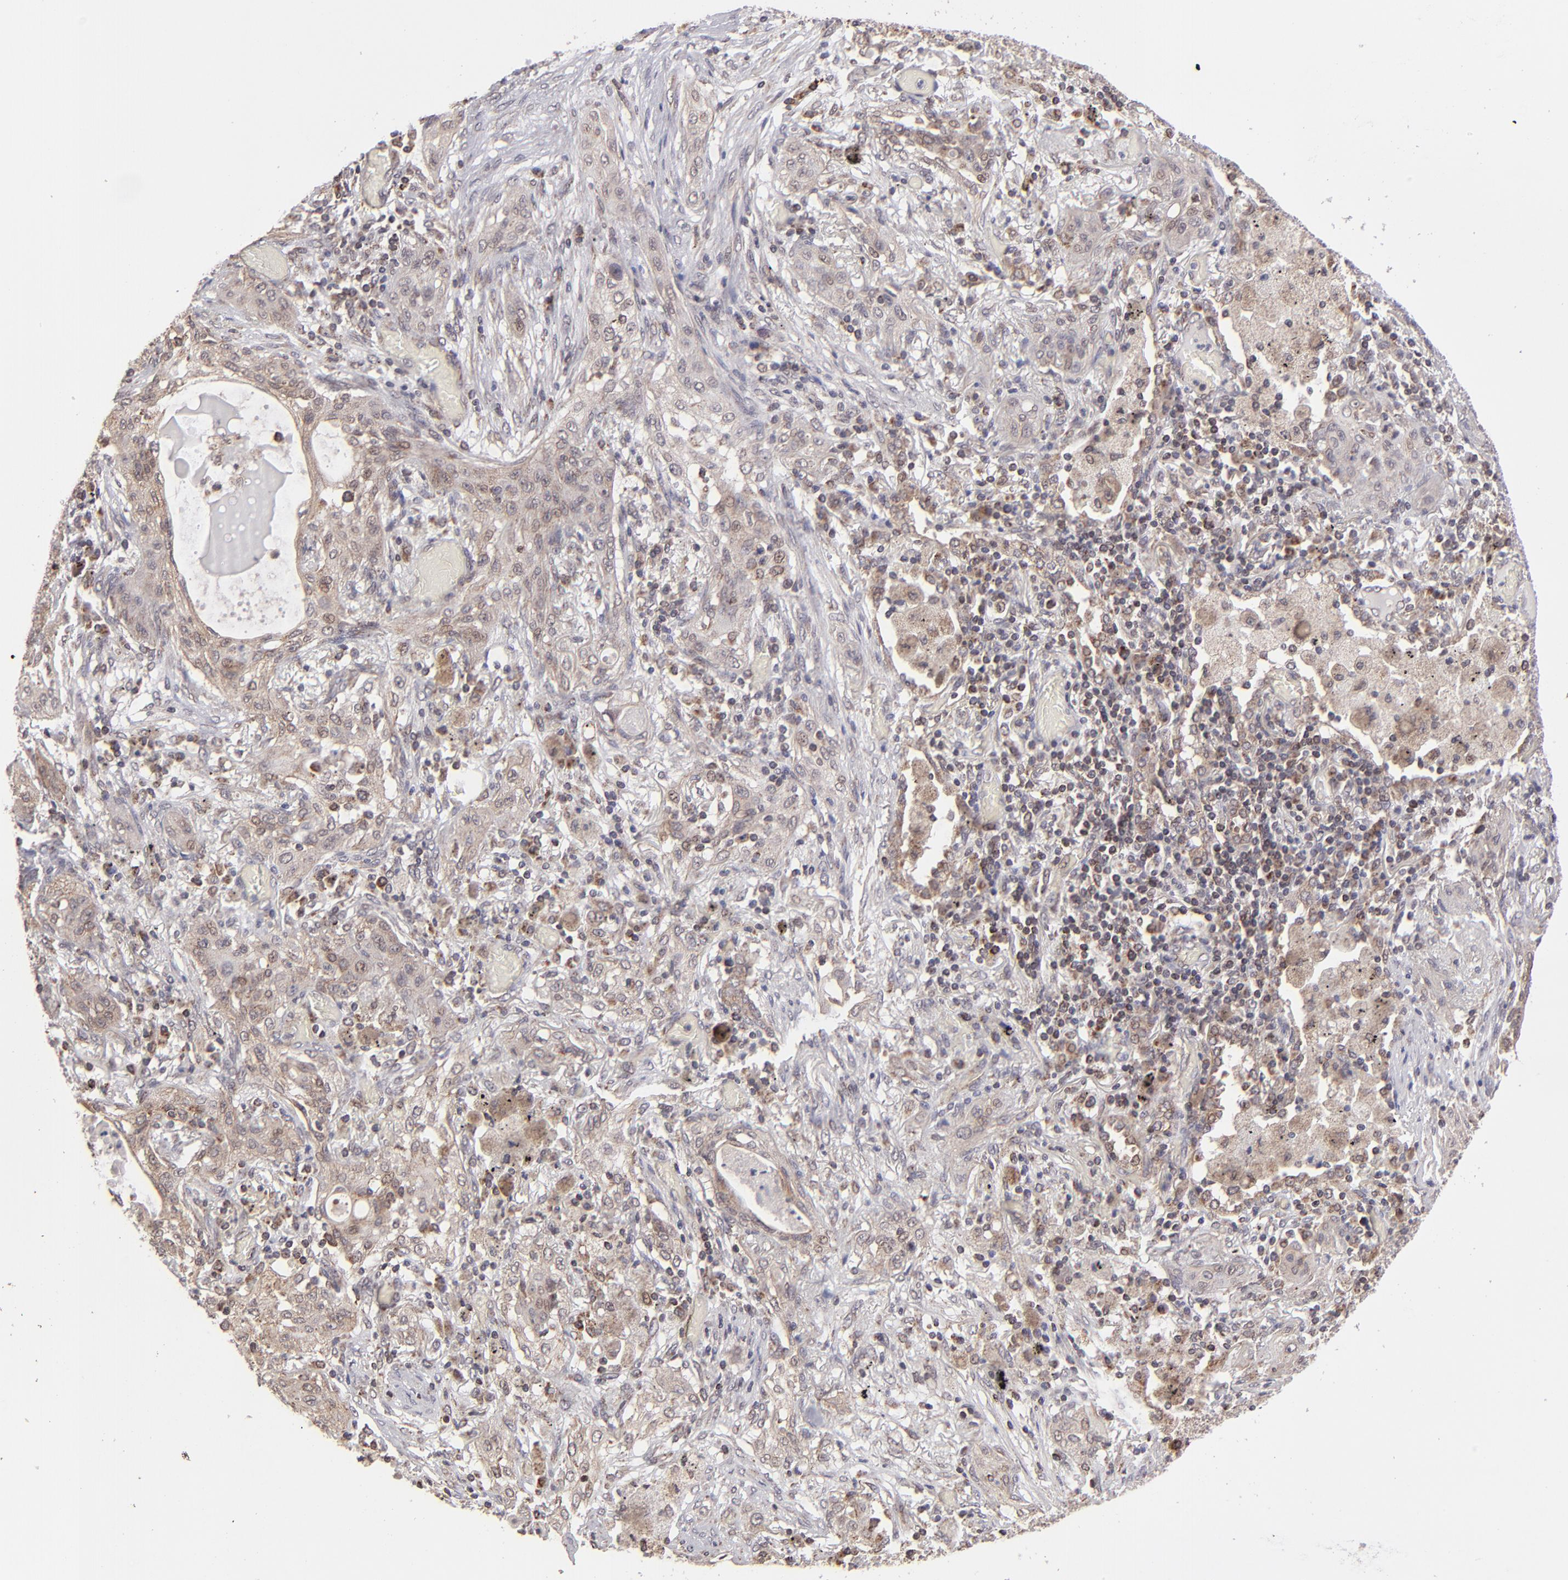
{"staining": {"intensity": "weak", "quantity": "25%-75%", "location": "cytoplasmic/membranous,nuclear"}, "tissue": "lung cancer", "cell_type": "Tumor cells", "image_type": "cancer", "snomed": [{"axis": "morphology", "description": "Squamous cell carcinoma, NOS"}, {"axis": "topography", "description": "Lung"}], "caption": "An immunohistochemistry (IHC) photomicrograph of tumor tissue is shown. Protein staining in brown shows weak cytoplasmic/membranous and nuclear positivity in squamous cell carcinoma (lung) within tumor cells.", "gene": "SLC15A1", "patient": {"sex": "female", "age": 47}}